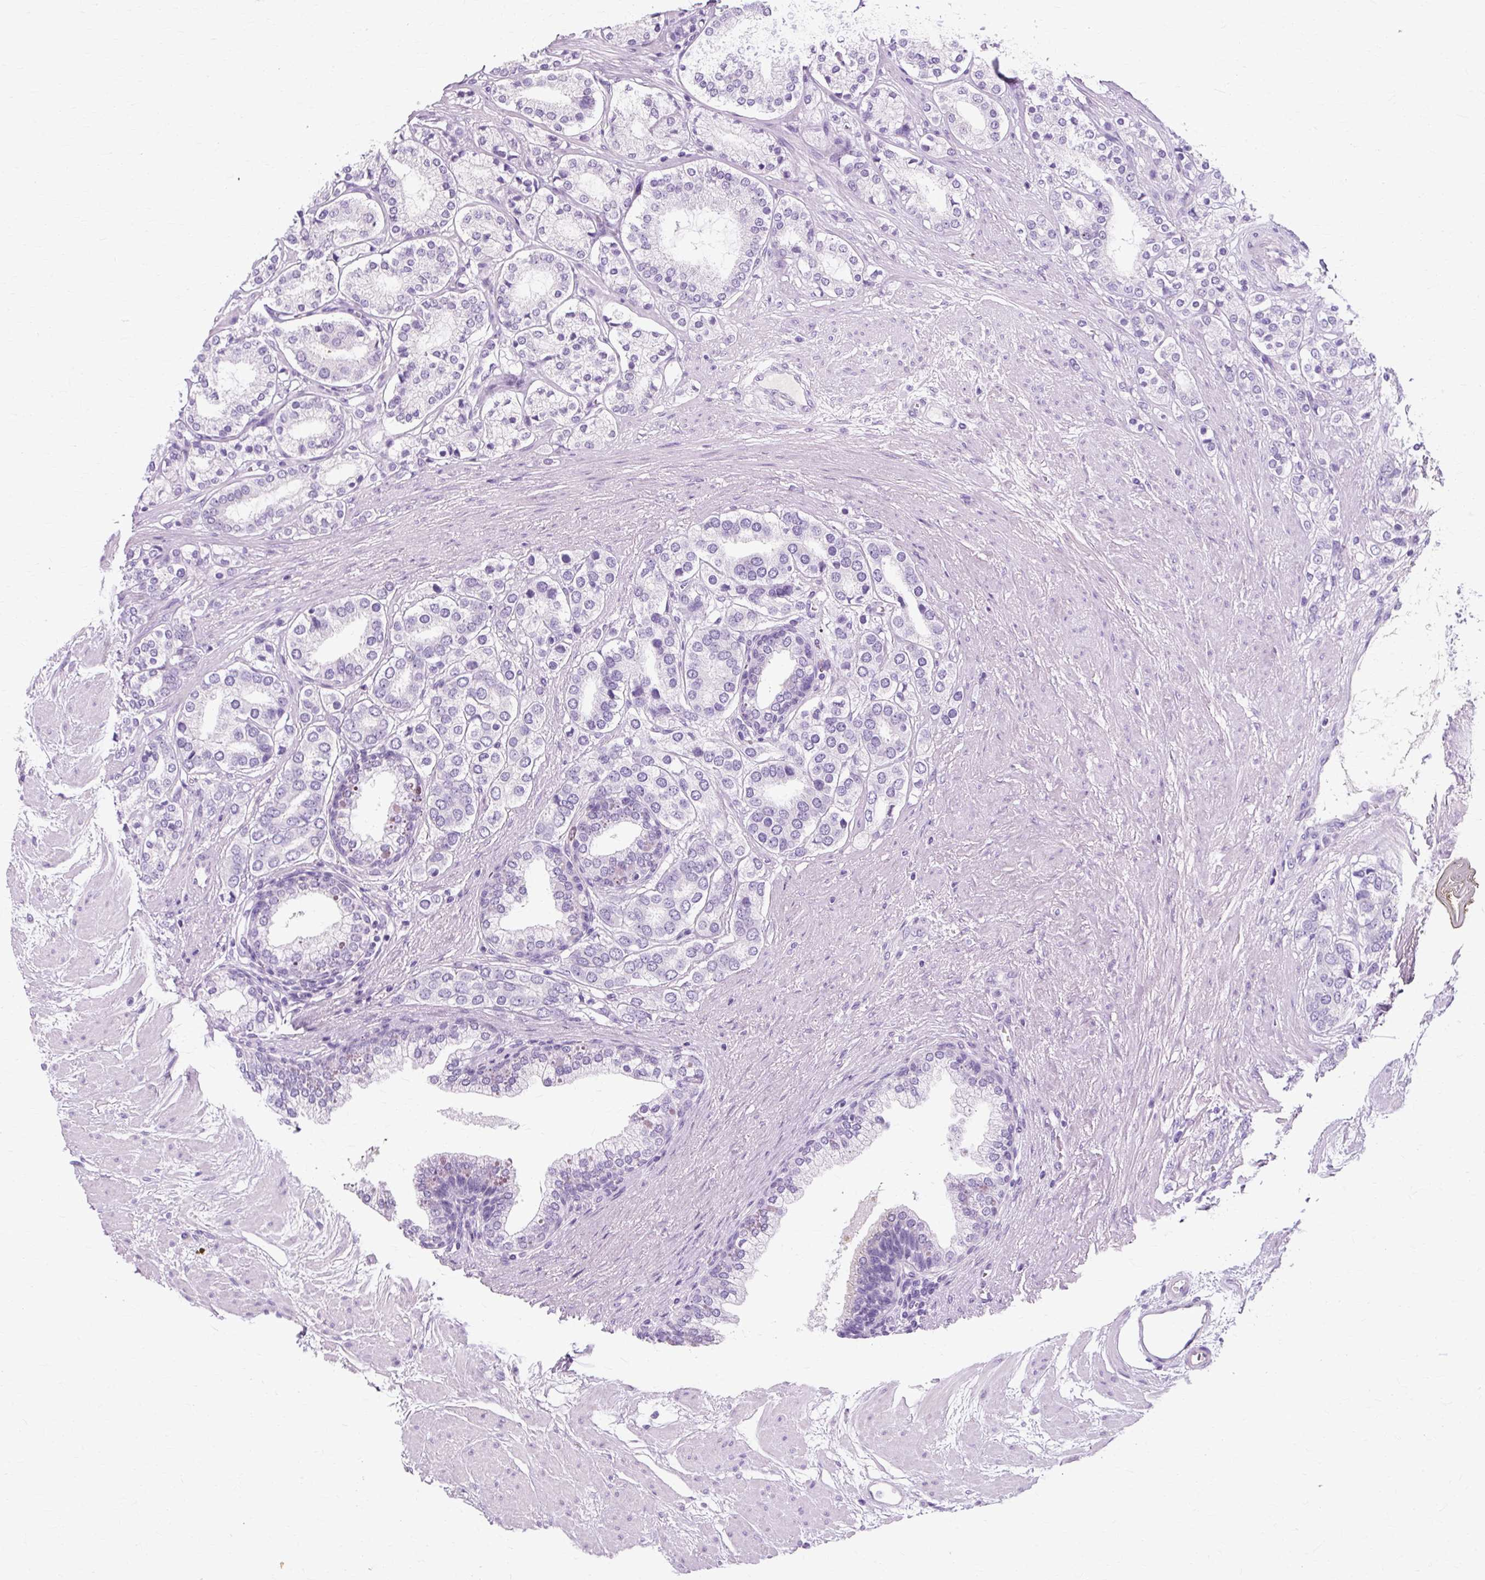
{"staining": {"intensity": "negative", "quantity": "none", "location": "none"}, "tissue": "prostate cancer", "cell_type": "Tumor cells", "image_type": "cancer", "snomed": [{"axis": "morphology", "description": "Adenocarcinoma, High grade"}, {"axis": "topography", "description": "Prostate"}], "caption": "An immunohistochemistry micrograph of prostate cancer is shown. There is no staining in tumor cells of prostate cancer.", "gene": "TMEM89", "patient": {"sex": "male", "age": 58}}